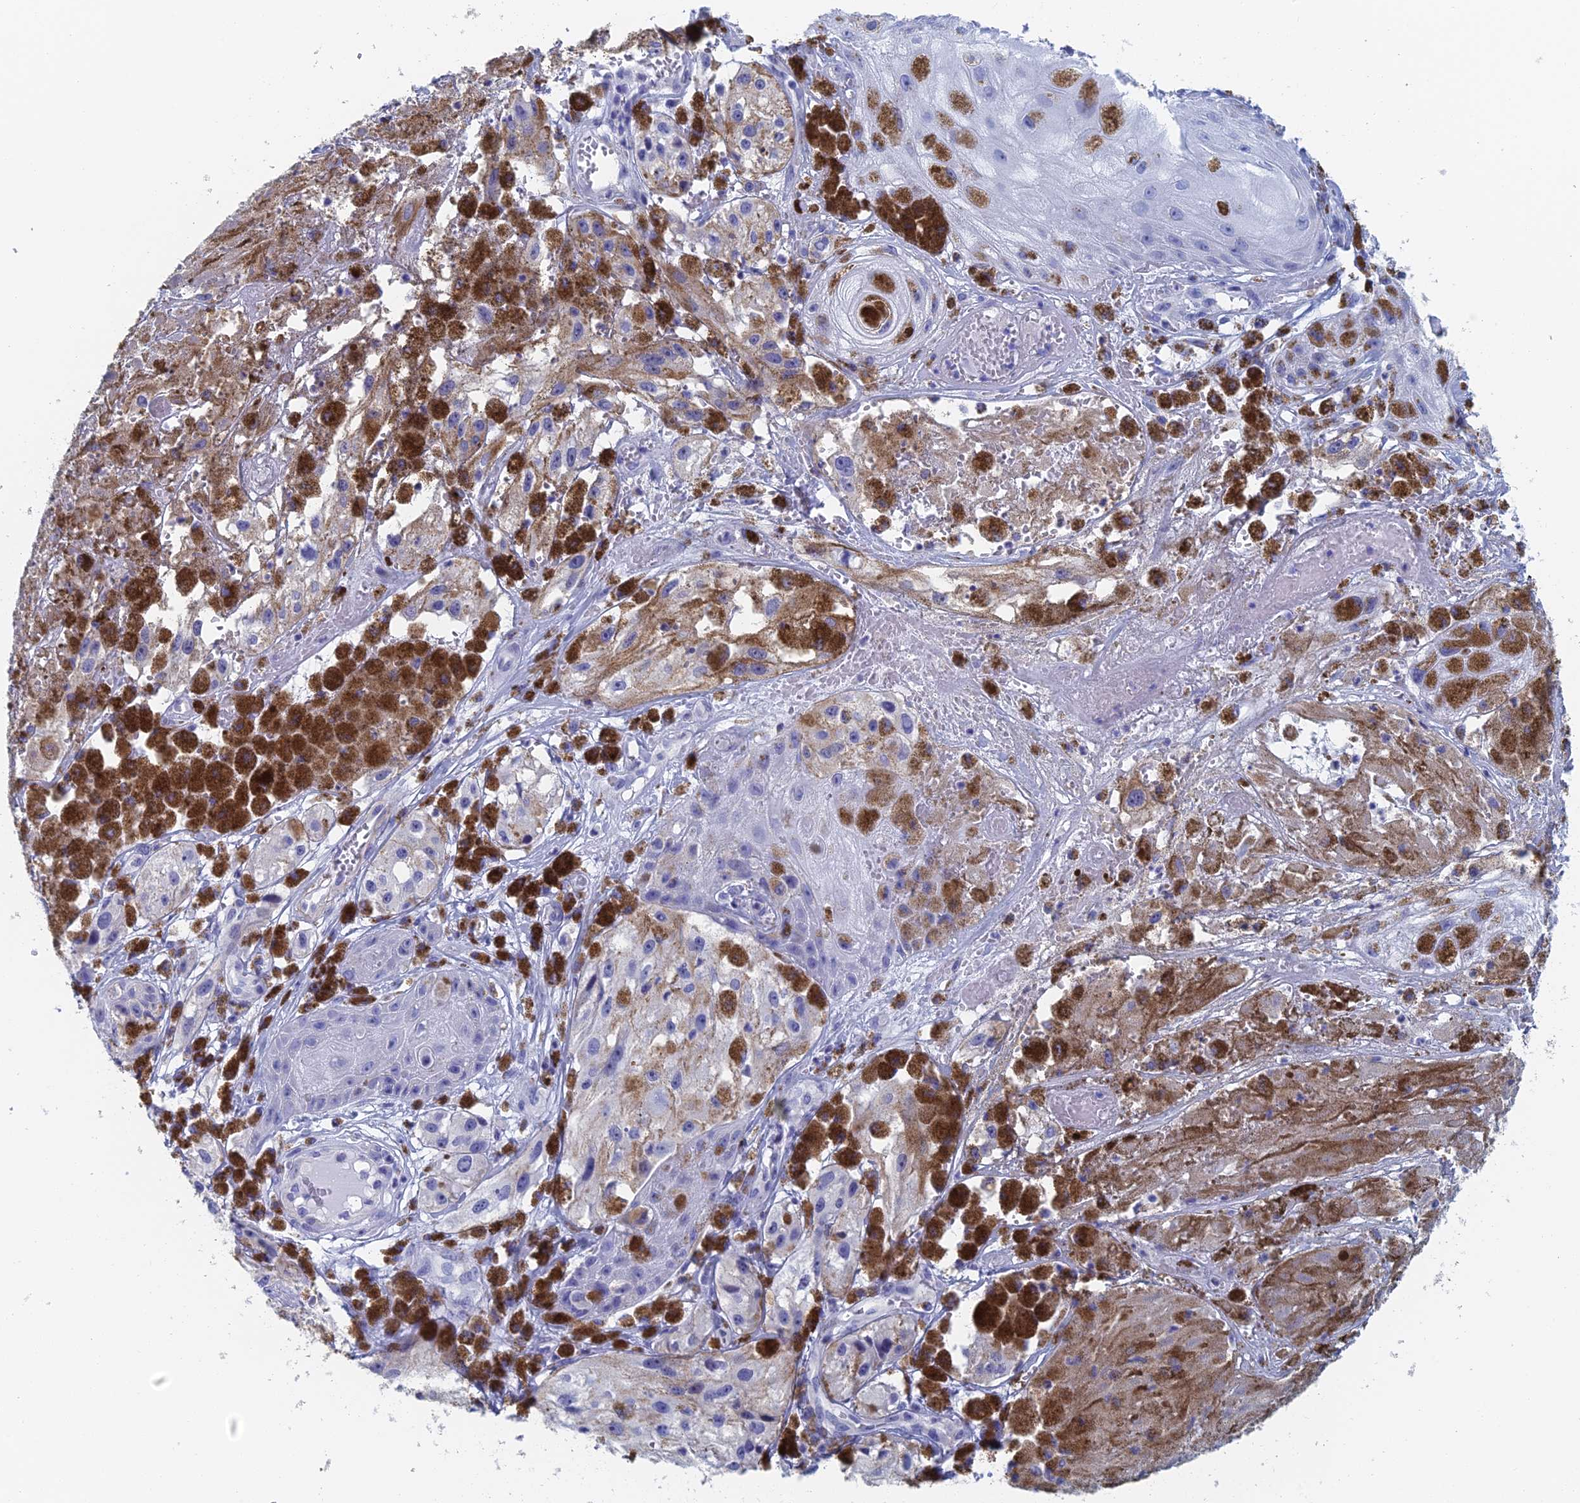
{"staining": {"intensity": "negative", "quantity": "none", "location": "none"}, "tissue": "melanoma", "cell_type": "Tumor cells", "image_type": "cancer", "snomed": [{"axis": "morphology", "description": "Malignant melanoma, NOS"}, {"axis": "topography", "description": "Skin"}], "caption": "Histopathology image shows no significant protein staining in tumor cells of melanoma.", "gene": "KCNK18", "patient": {"sex": "male", "age": 88}}